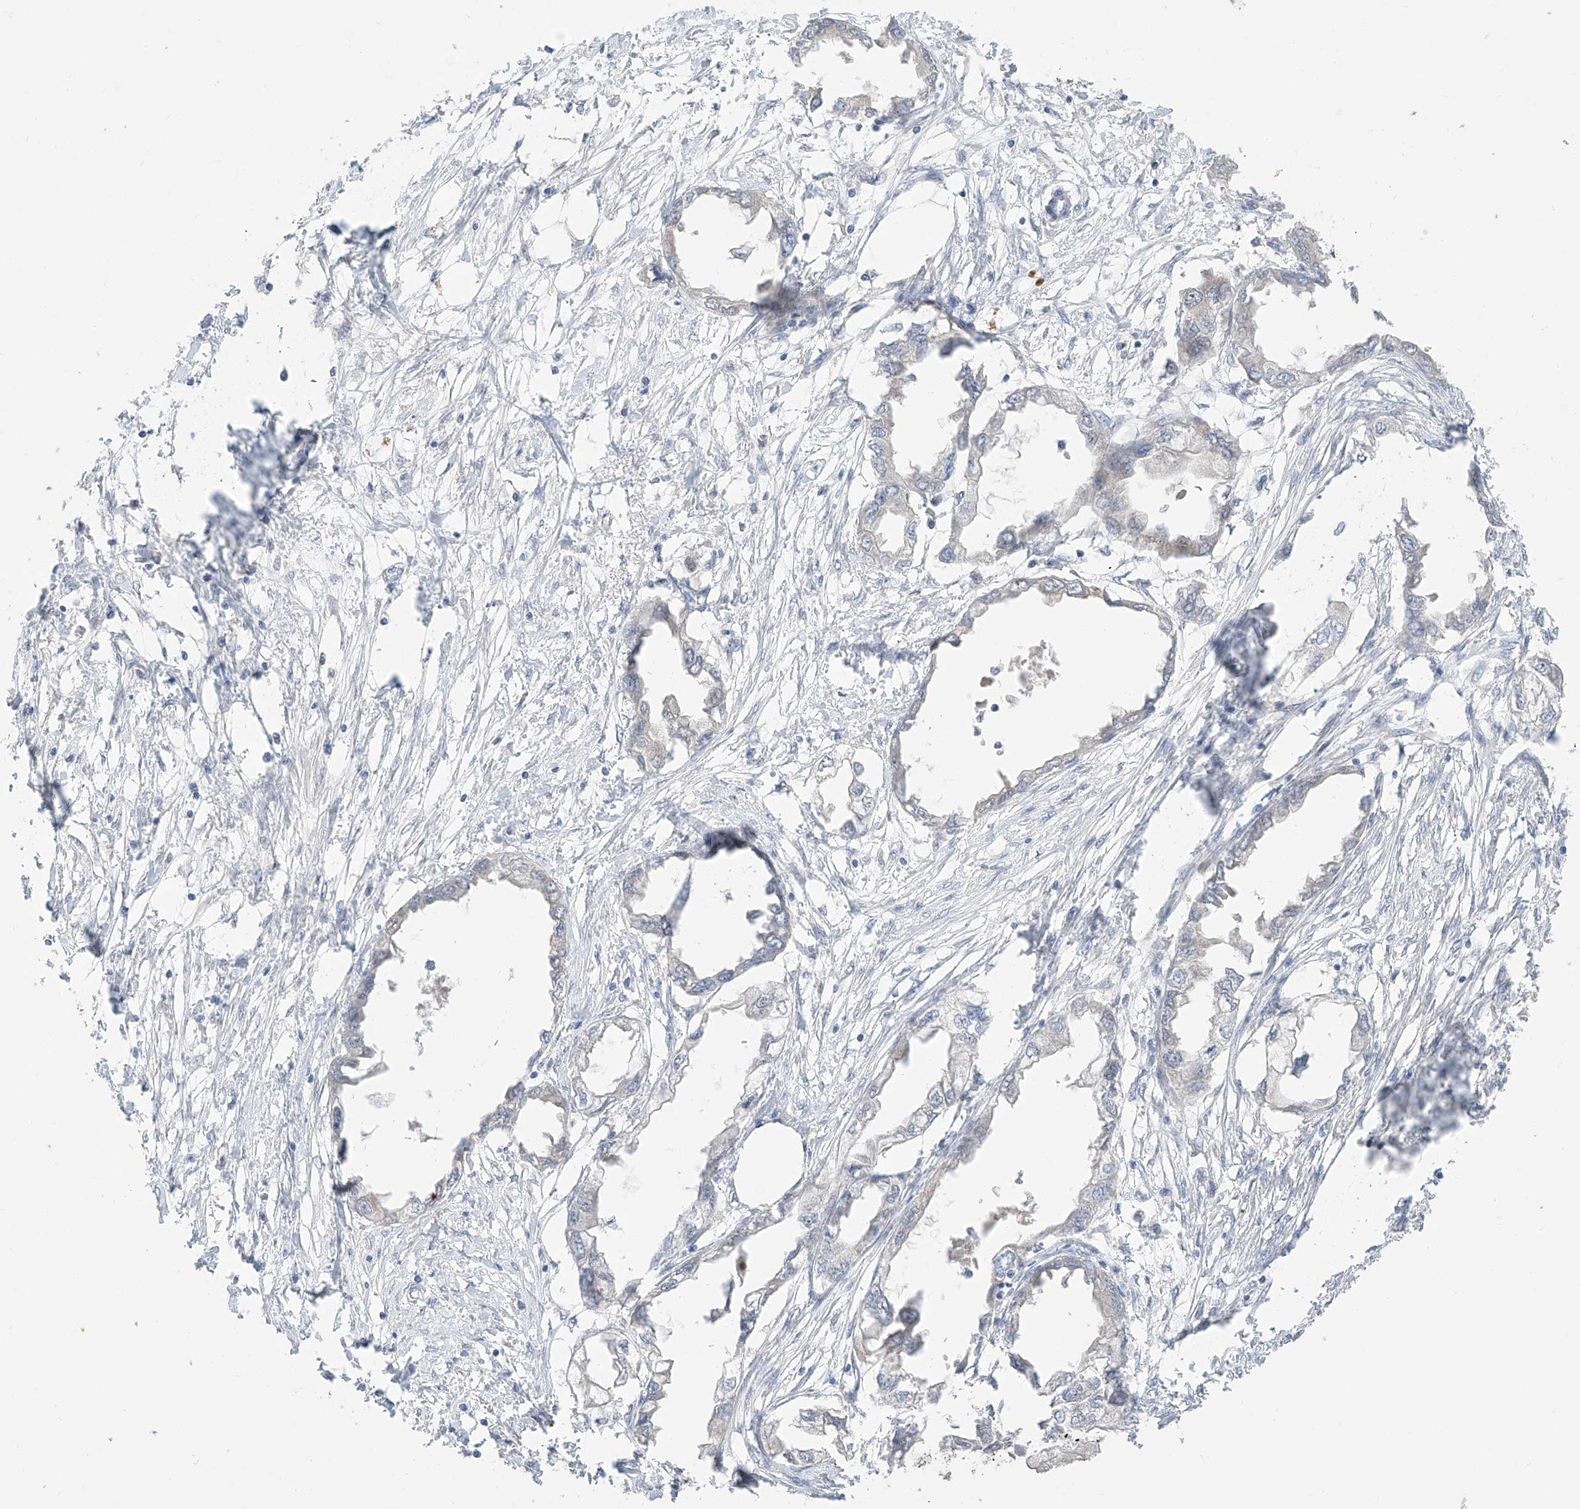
{"staining": {"intensity": "negative", "quantity": "none", "location": "none"}, "tissue": "endometrial cancer", "cell_type": "Tumor cells", "image_type": "cancer", "snomed": [{"axis": "morphology", "description": "Adenocarcinoma, NOS"}, {"axis": "morphology", "description": "Adenocarcinoma, metastatic, NOS"}, {"axis": "topography", "description": "Adipose tissue"}, {"axis": "topography", "description": "Endometrium"}], "caption": "Histopathology image shows no significant protein positivity in tumor cells of endometrial cancer.", "gene": "OGT", "patient": {"sex": "female", "age": 67}}